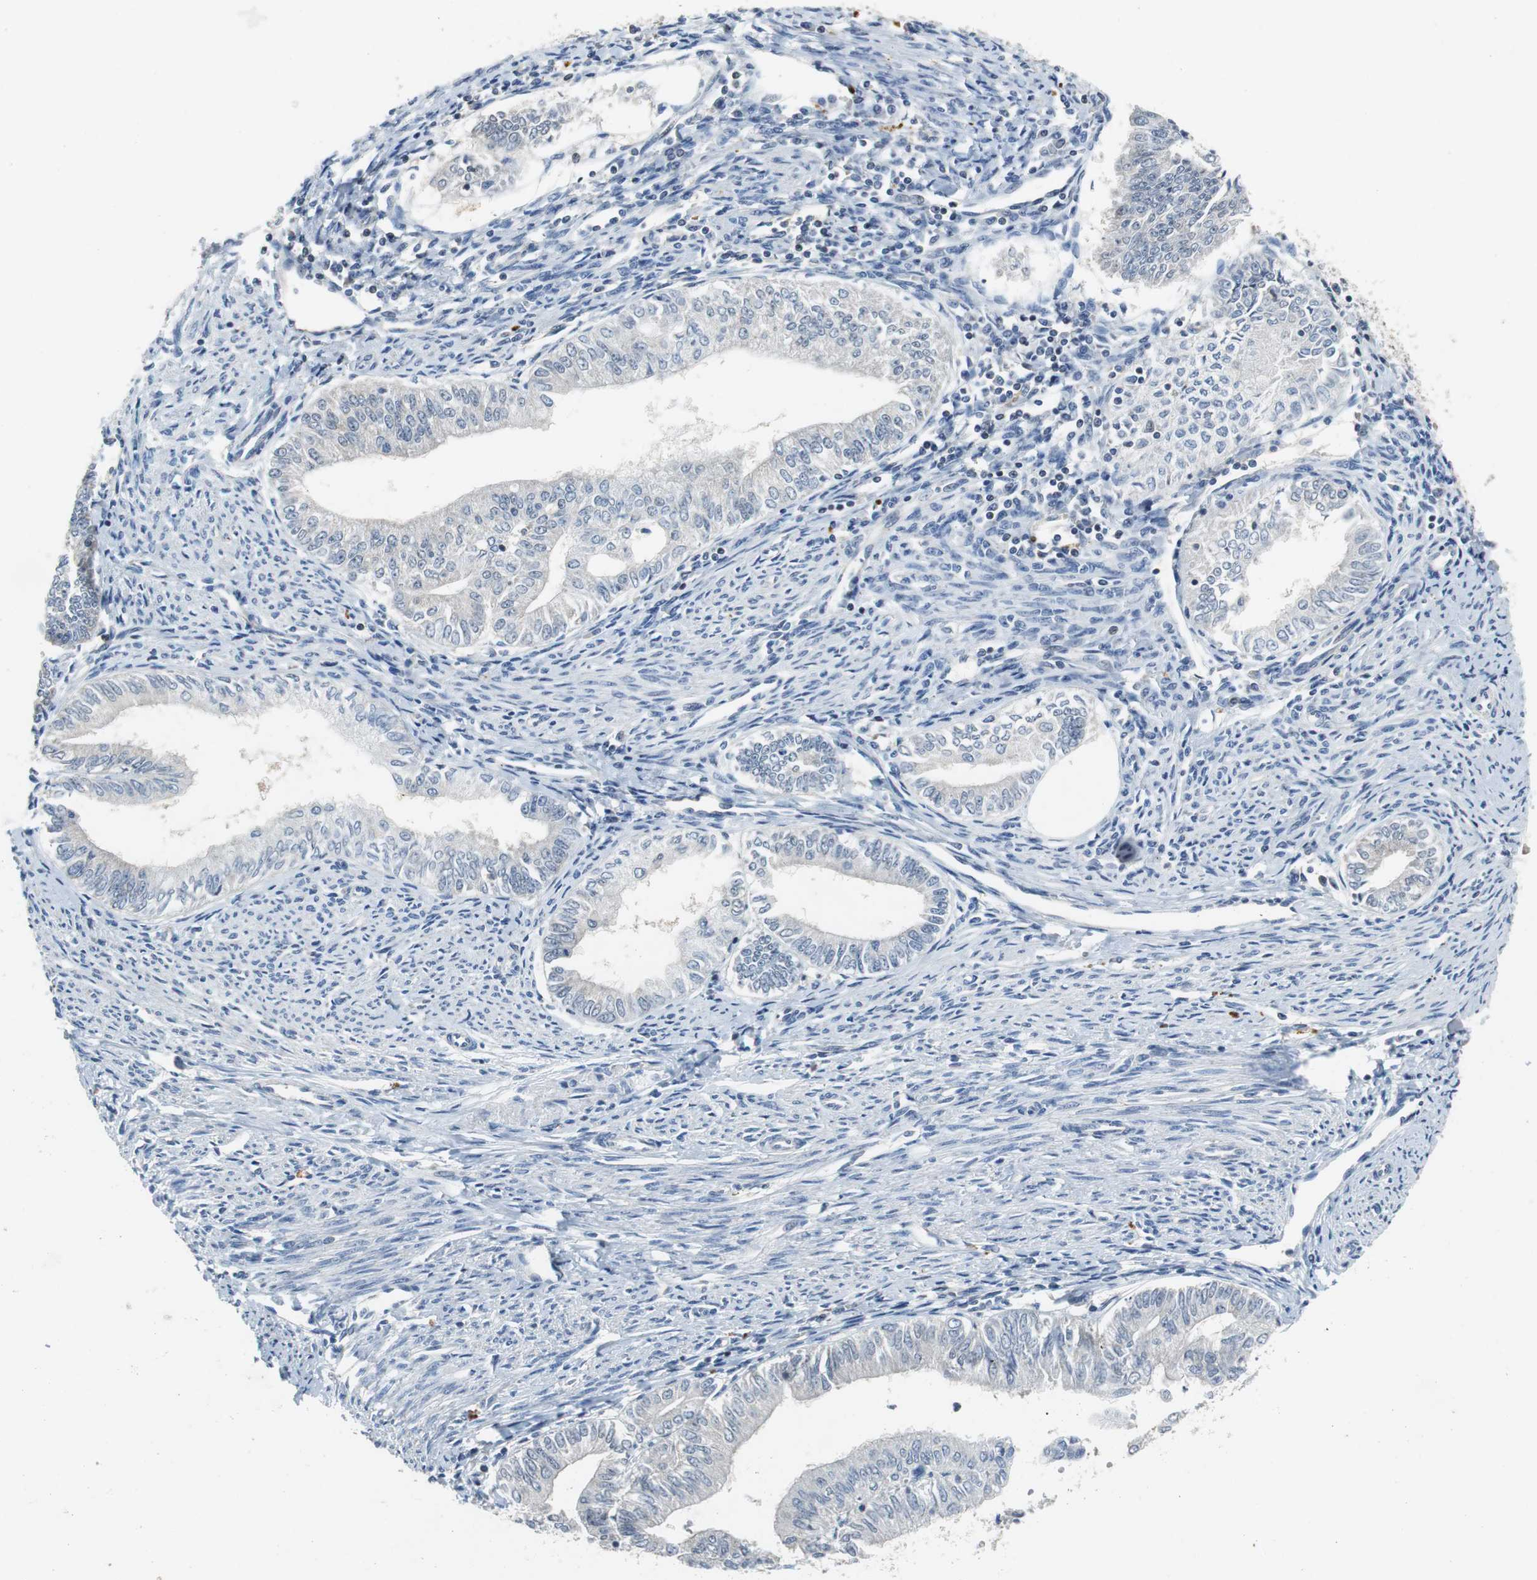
{"staining": {"intensity": "weak", "quantity": "25%-75%", "location": "cytoplasmic/membranous"}, "tissue": "endometrial cancer", "cell_type": "Tumor cells", "image_type": "cancer", "snomed": [{"axis": "morphology", "description": "Adenocarcinoma, NOS"}, {"axis": "topography", "description": "Endometrium"}], "caption": "Brown immunohistochemical staining in endometrial cancer demonstrates weak cytoplasmic/membranous positivity in approximately 25%-75% of tumor cells.", "gene": "GSDMD", "patient": {"sex": "female", "age": 66}}